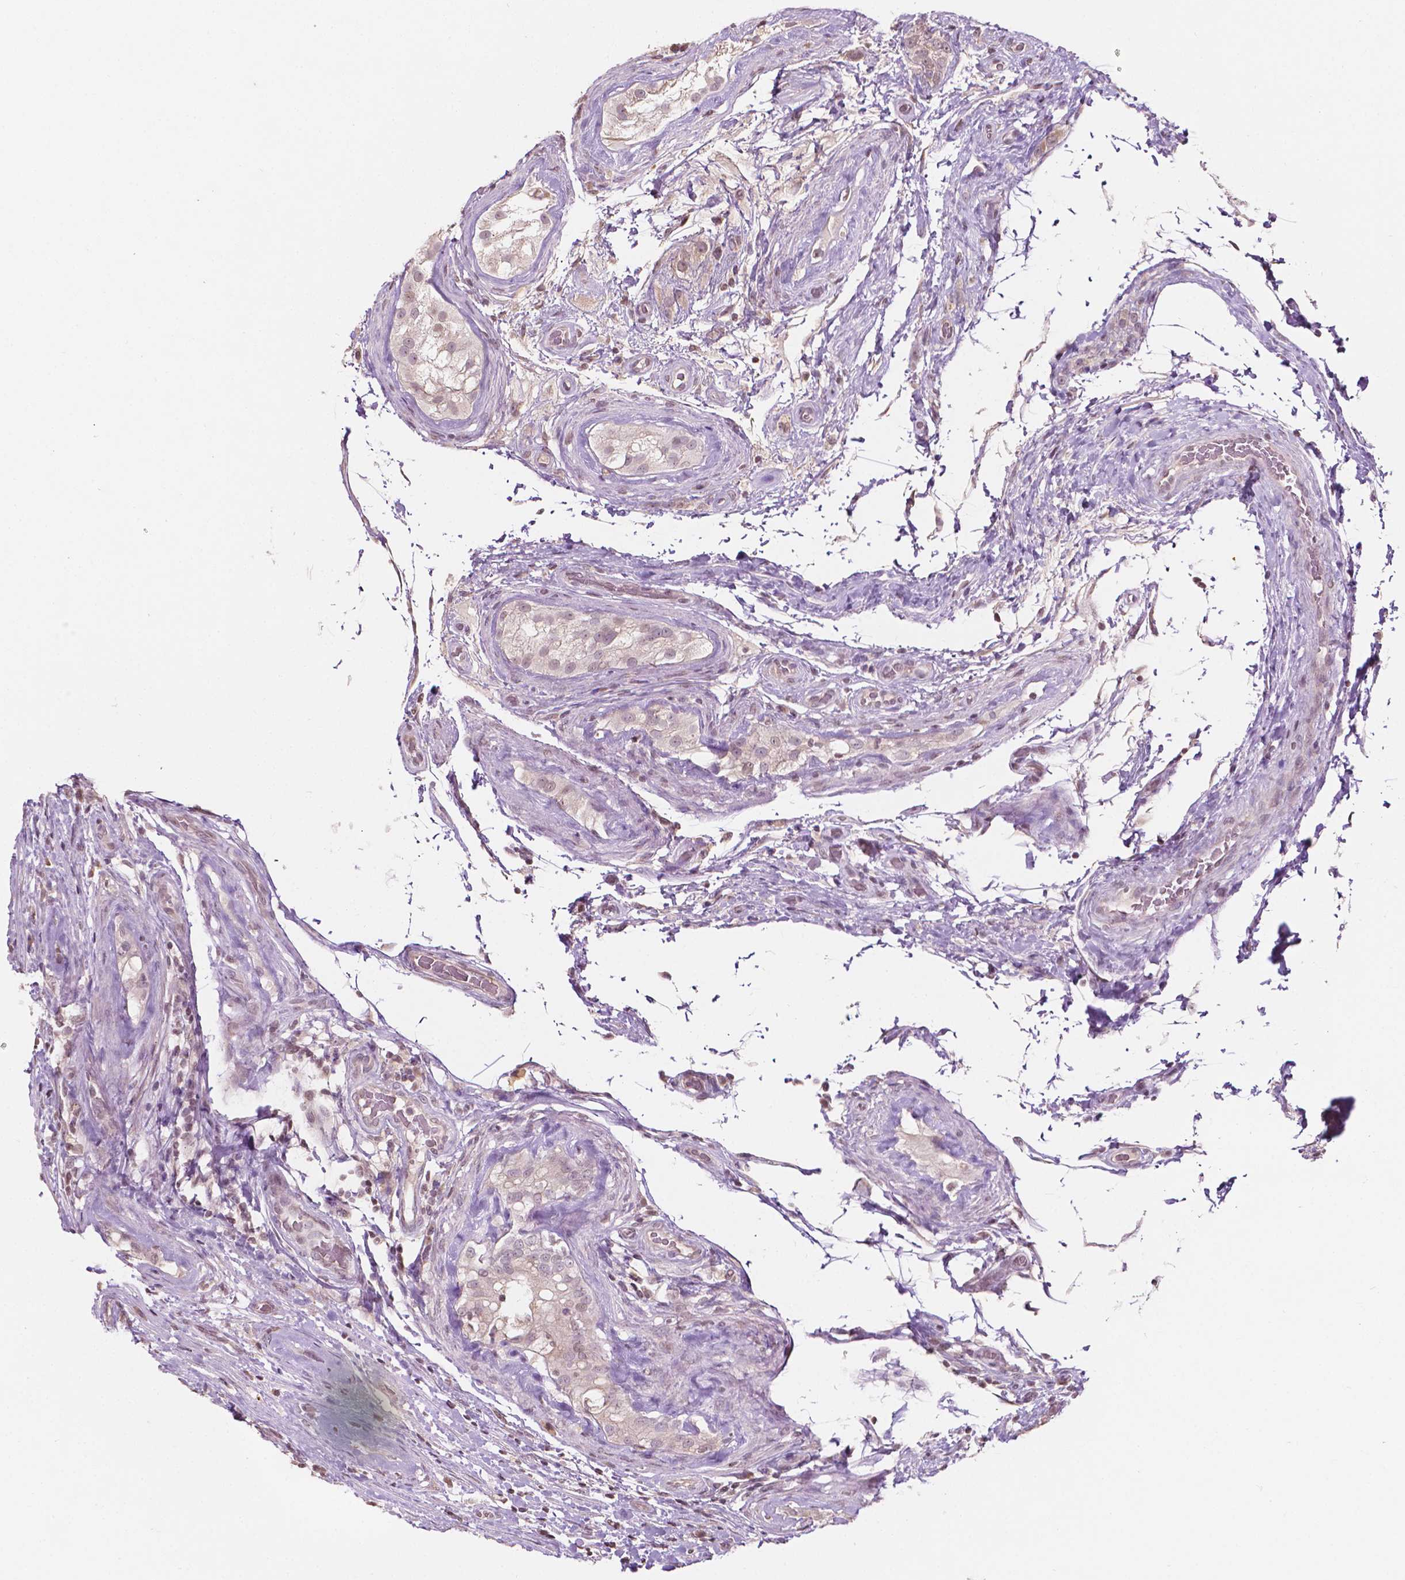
{"staining": {"intensity": "negative", "quantity": "none", "location": "none"}, "tissue": "testis cancer", "cell_type": "Tumor cells", "image_type": "cancer", "snomed": [{"axis": "morphology", "description": "Seminoma, NOS"}, {"axis": "morphology", "description": "Carcinoma, Embryonal, NOS"}, {"axis": "topography", "description": "Testis"}], "caption": "Immunohistochemistry (IHC) of testis cancer (seminoma) shows no expression in tumor cells.", "gene": "NOS1AP", "patient": {"sex": "male", "age": 41}}